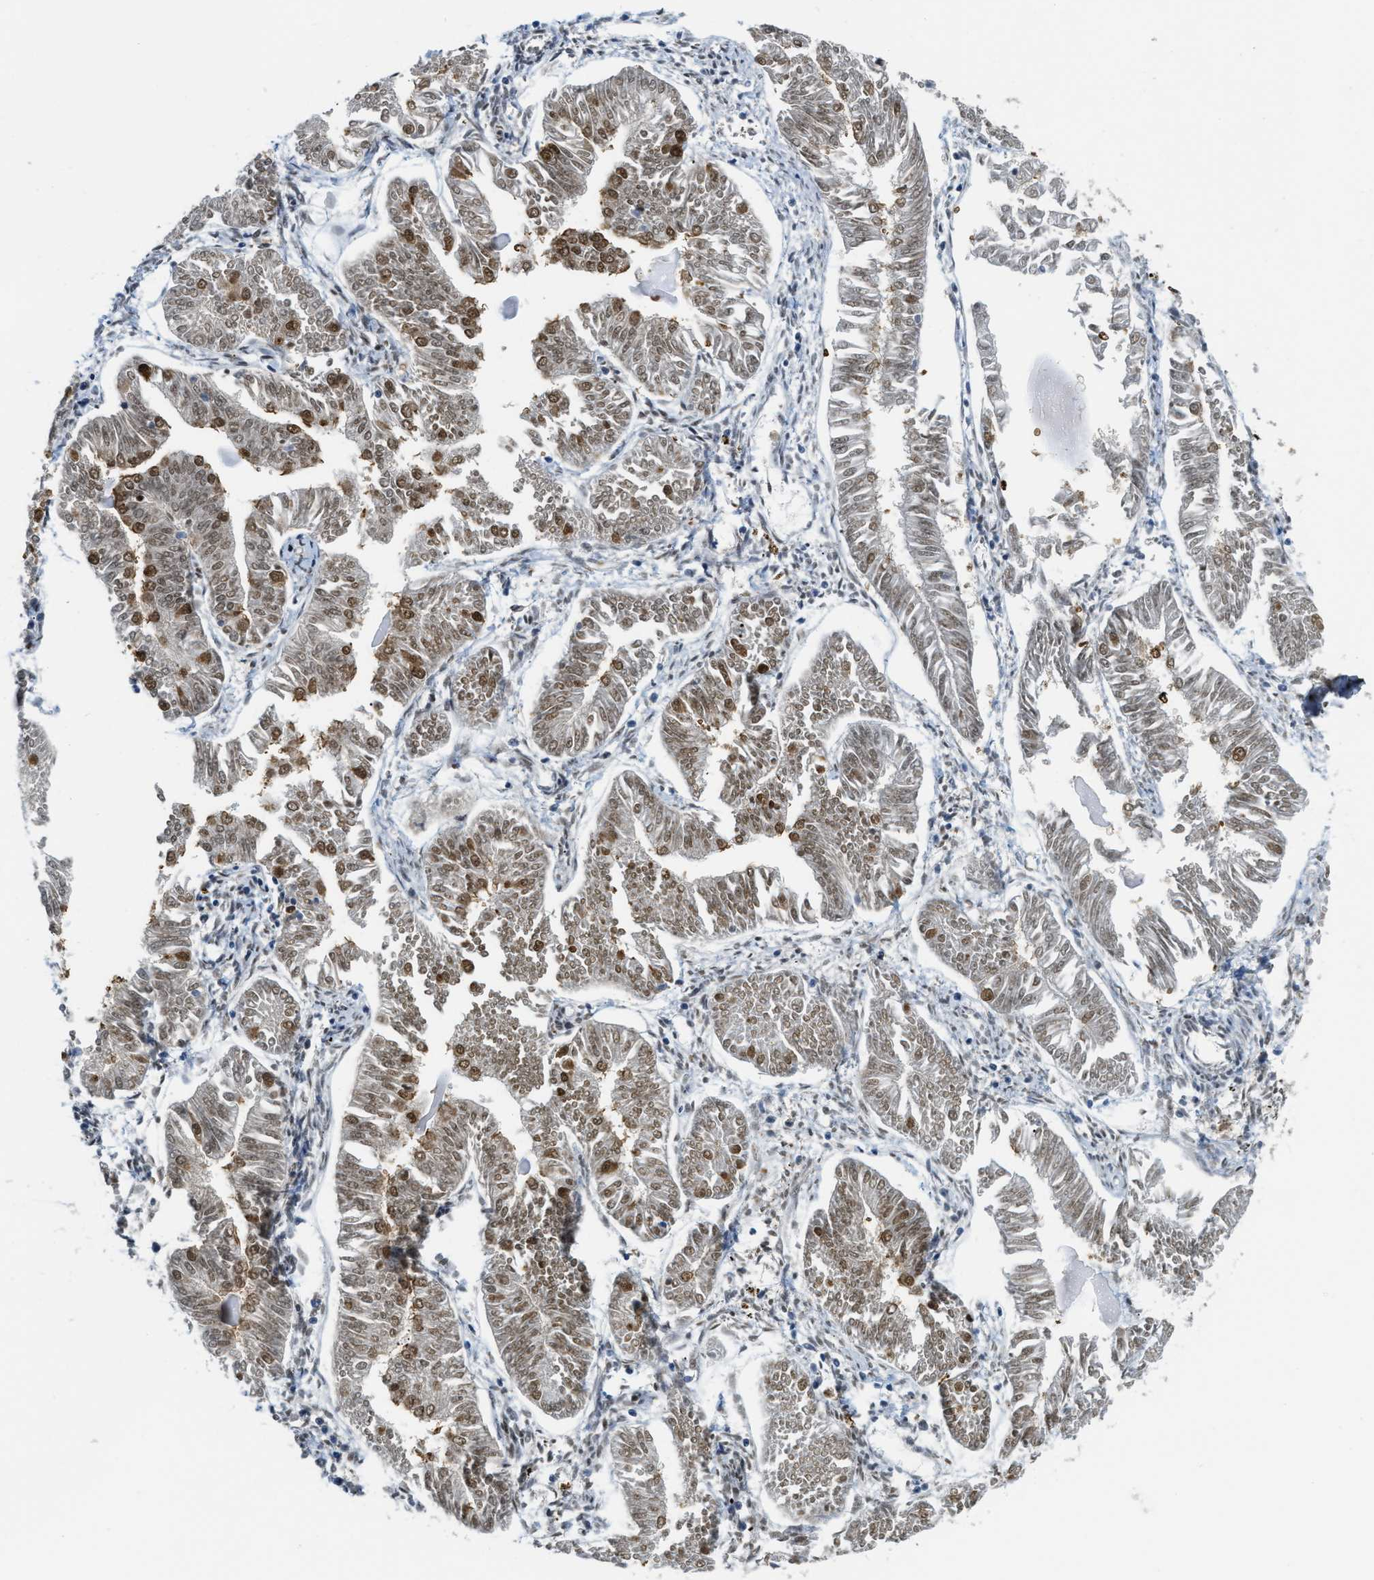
{"staining": {"intensity": "moderate", "quantity": "<25%", "location": "nuclear"}, "tissue": "endometrial cancer", "cell_type": "Tumor cells", "image_type": "cancer", "snomed": [{"axis": "morphology", "description": "Adenocarcinoma, NOS"}, {"axis": "topography", "description": "Endometrium"}], "caption": "Tumor cells display low levels of moderate nuclear expression in about <25% of cells in human endometrial cancer.", "gene": "NUMA1", "patient": {"sex": "female", "age": 53}}